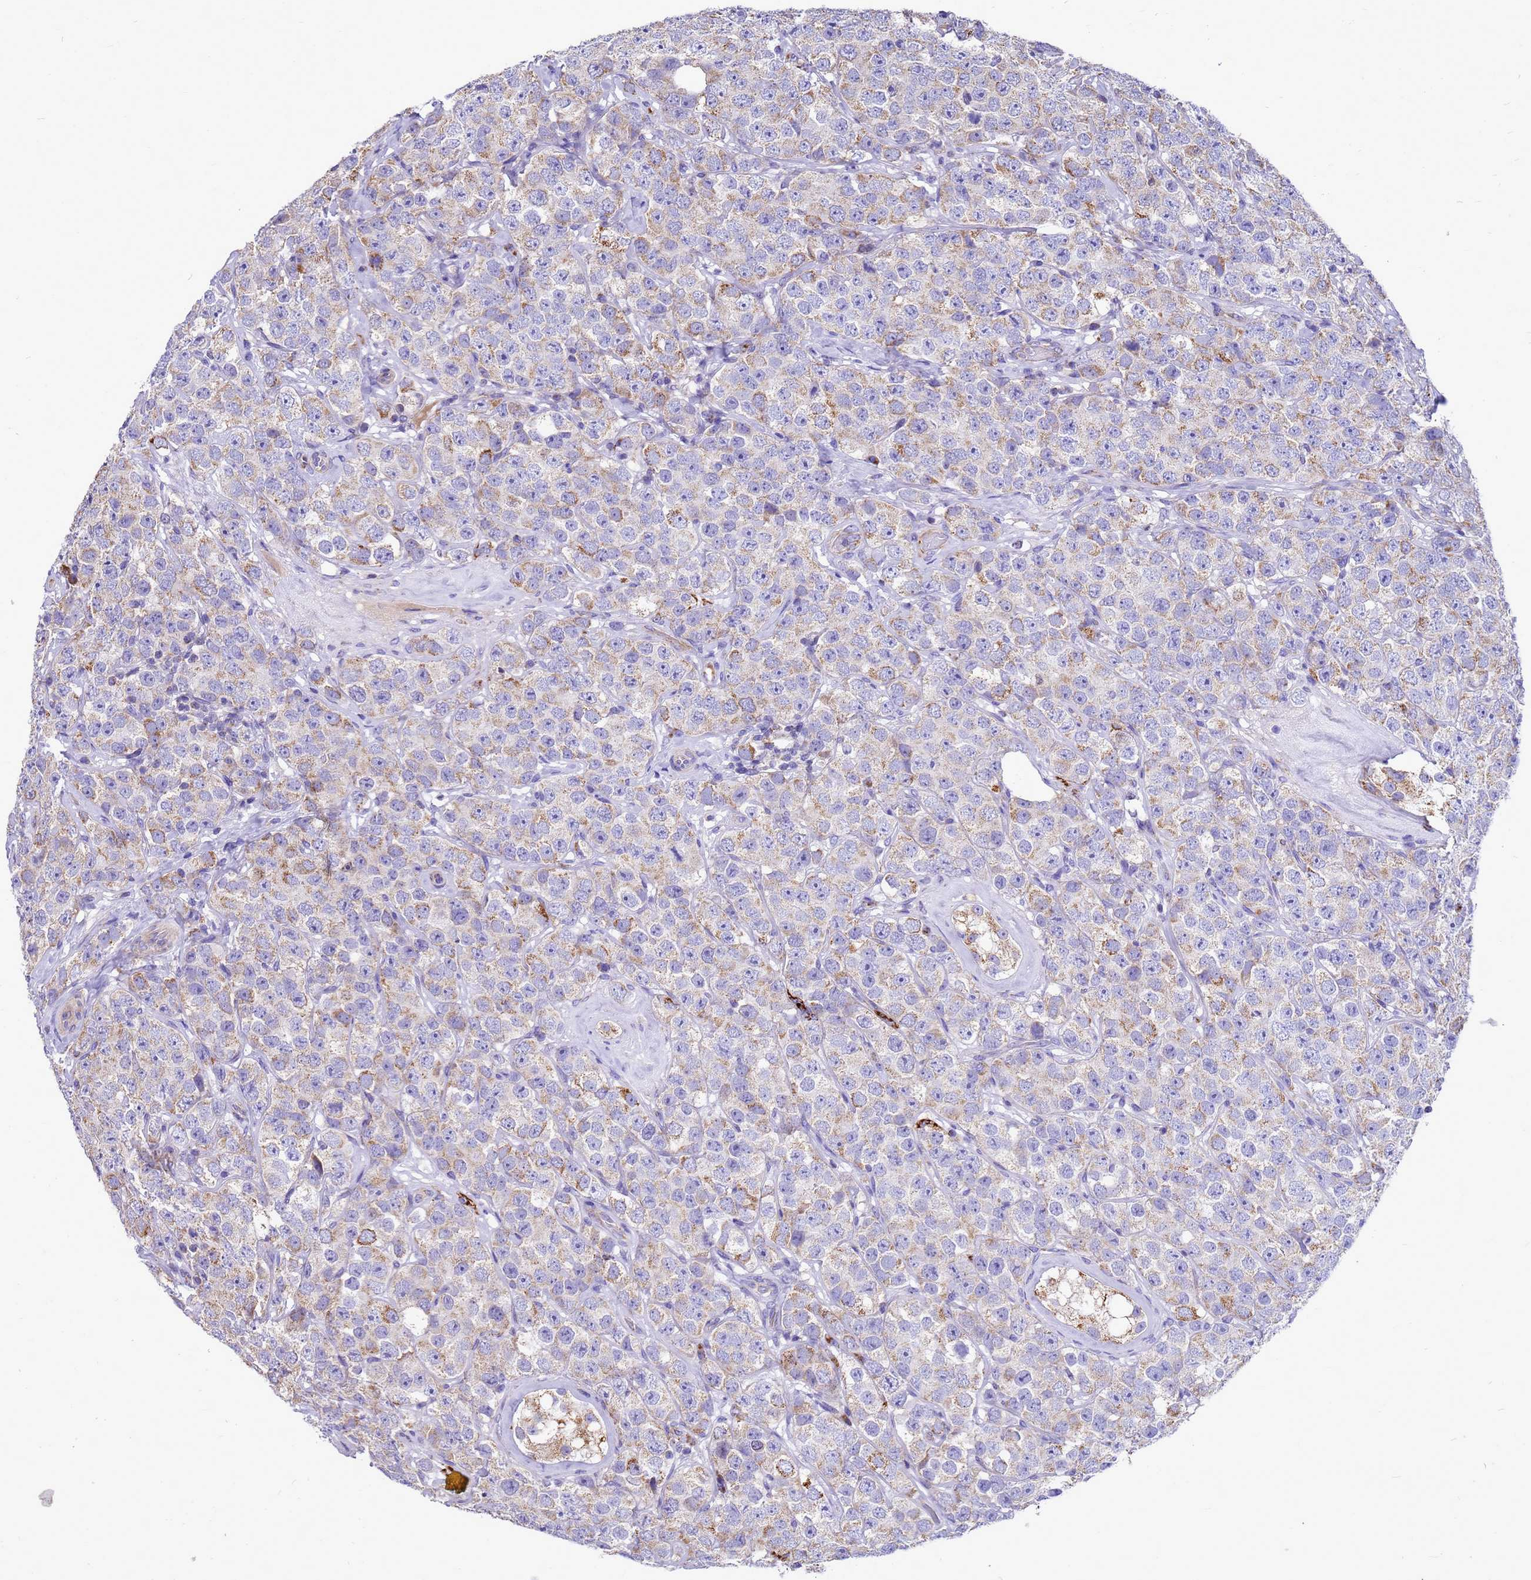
{"staining": {"intensity": "moderate", "quantity": "<25%", "location": "cytoplasmic/membranous"}, "tissue": "testis cancer", "cell_type": "Tumor cells", "image_type": "cancer", "snomed": [{"axis": "morphology", "description": "Seminoma, NOS"}, {"axis": "topography", "description": "Testis"}], "caption": "Tumor cells demonstrate moderate cytoplasmic/membranous positivity in about <25% of cells in testis seminoma. The protein is shown in brown color, while the nuclei are stained blue.", "gene": "CMC4", "patient": {"sex": "male", "age": 28}}